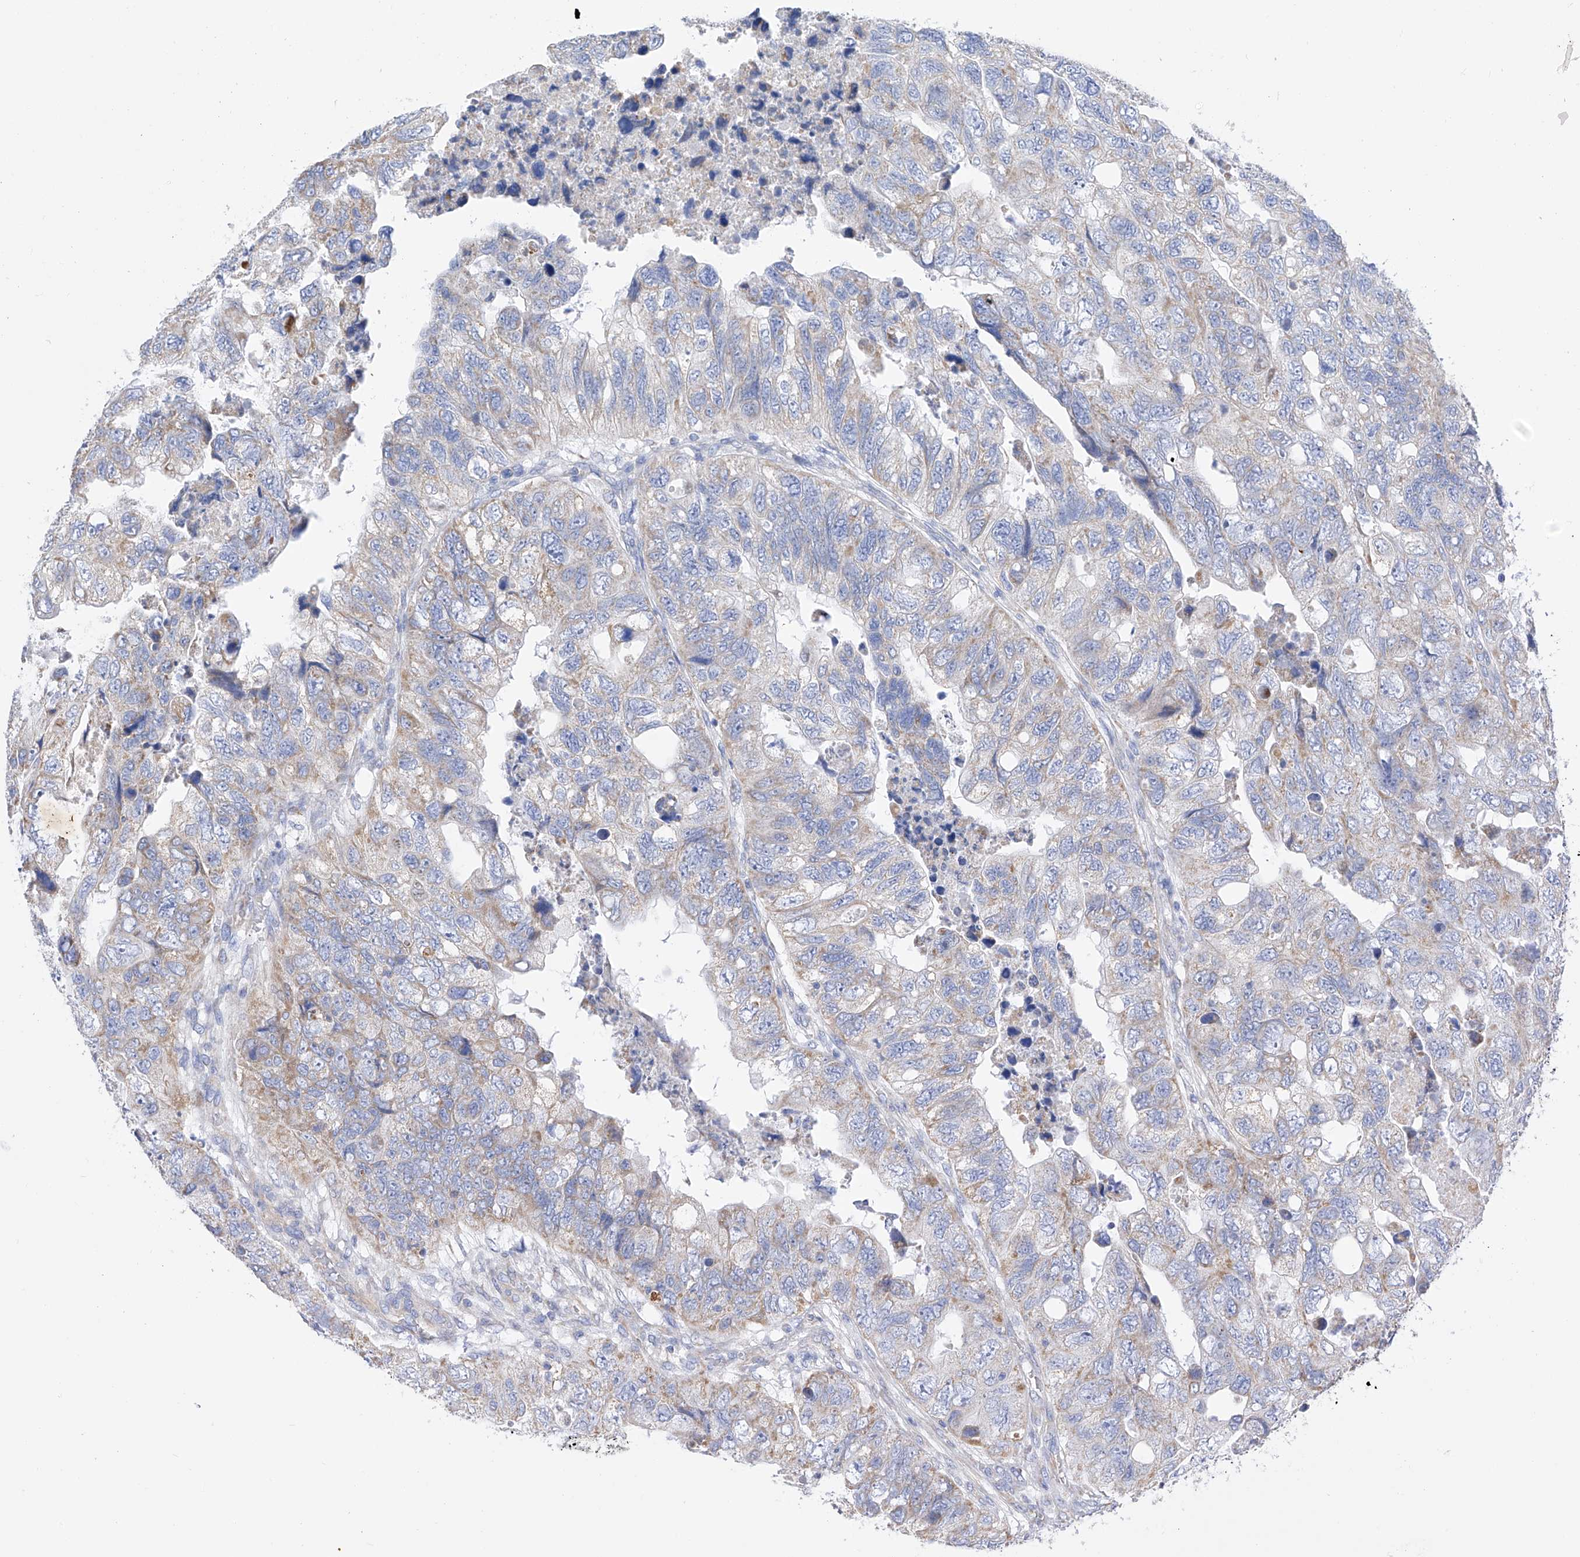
{"staining": {"intensity": "weak", "quantity": "25%-75%", "location": "cytoplasmic/membranous"}, "tissue": "colorectal cancer", "cell_type": "Tumor cells", "image_type": "cancer", "snomed": [{"axis": "morphology", "description": "Adenocarcinoma, NOS"}, {"axis": "topography", "description": "Rectum"}], "caption": "DAB (3,3'-diaminobenzidine) immunohistochemical staining of adenocarcinoma (colorectal) shows weak cytoplasmic/membranous protein positivity in about 25%-75% of tumor cells.", "gene": "FLG", "patient": {"sex": "male", "age": 63}}